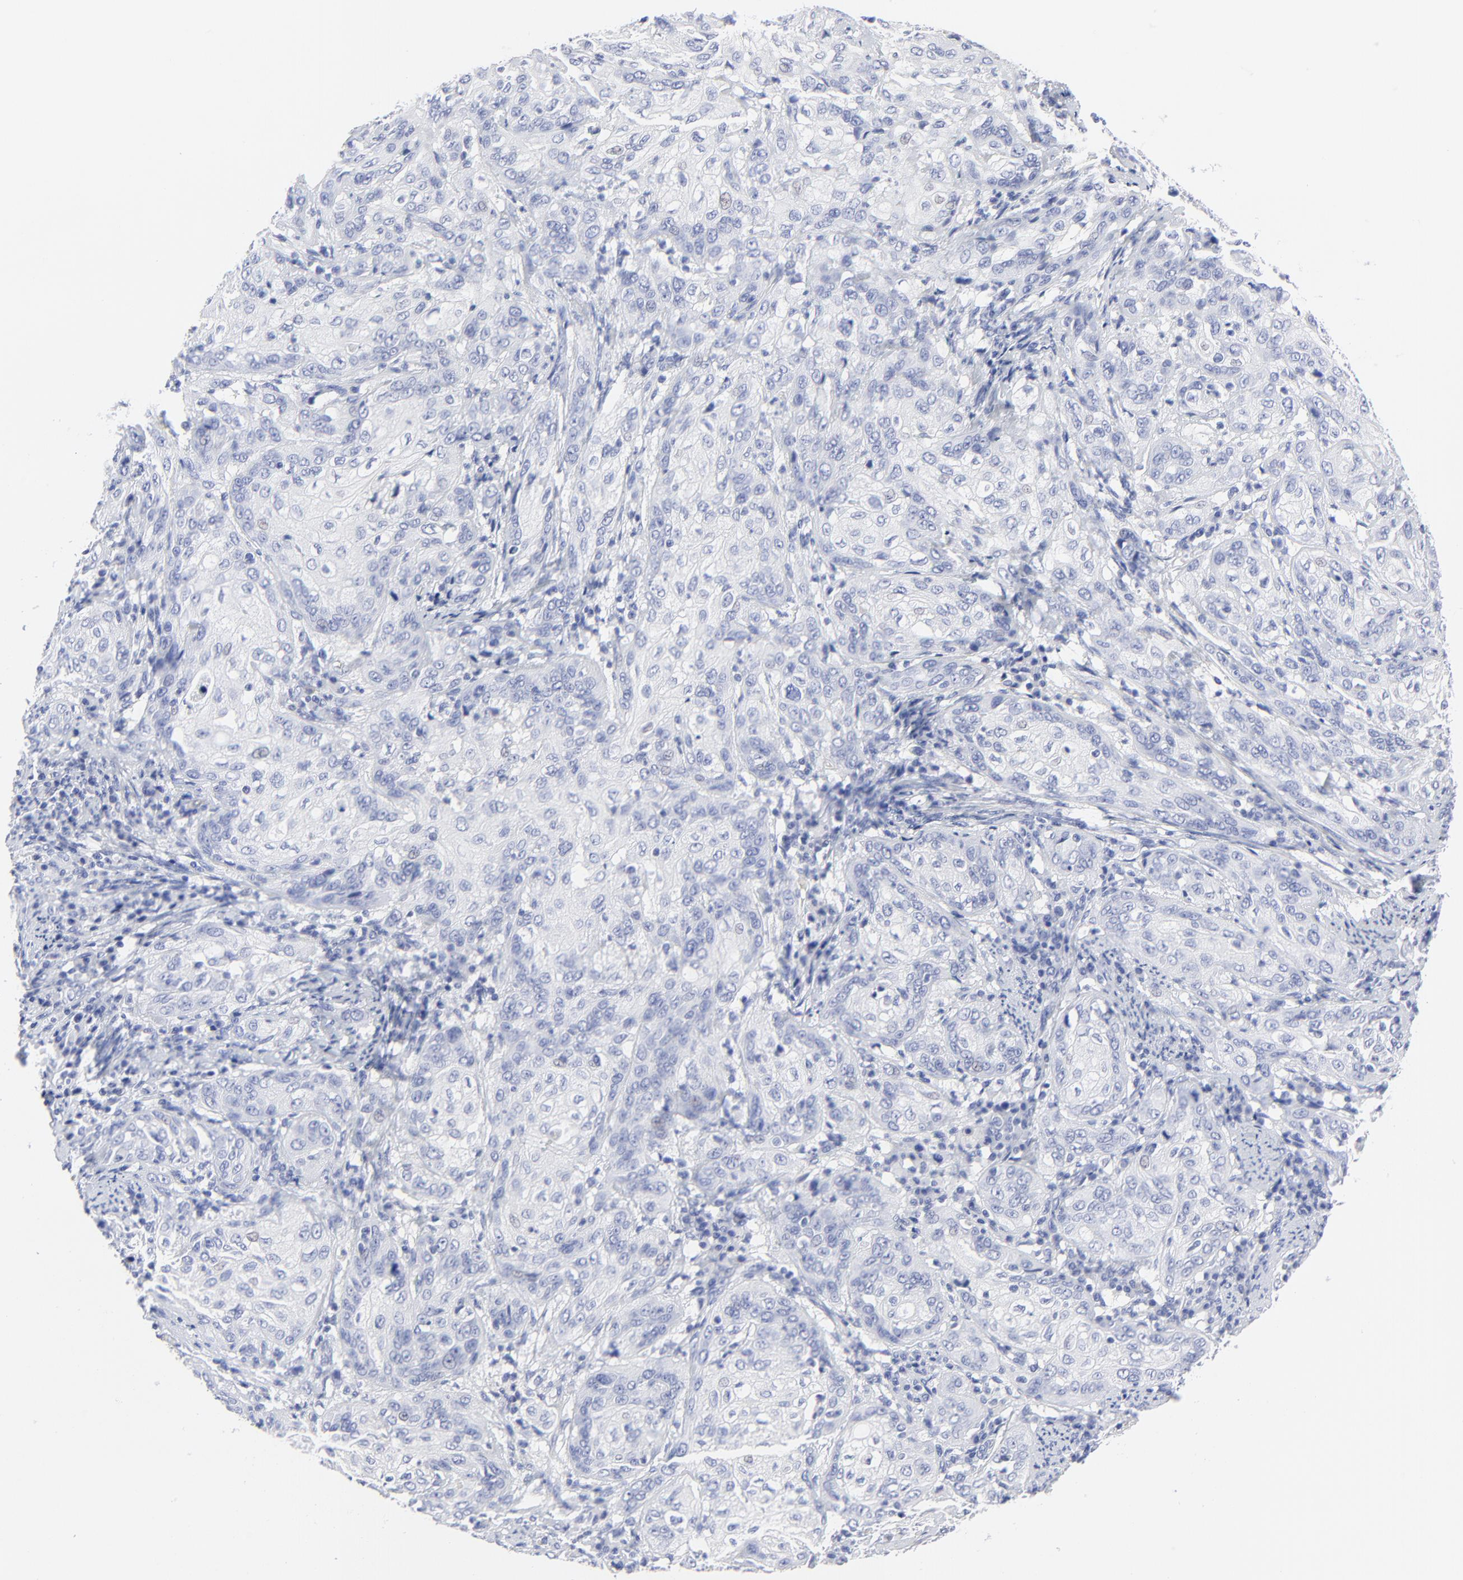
{"staining": {"intensity": "negative", "quantity": "none", "location": "none"}, "tissue": "cervical cancer", "cell_type": "Tumor cells", "image_type": "cancer", "snomed": [{"axis": "morphology", "description": "Squamous cell carcinoma, NOS"}, {"axis": "topography", "description": "Cervix"}], "caption": "Immunohistochemistry of human cervical squamous cell carcinoma exhibits no staining in tumor cells.", "gene": "PSD3", "patient": {"sex": "female", "age": 41}}